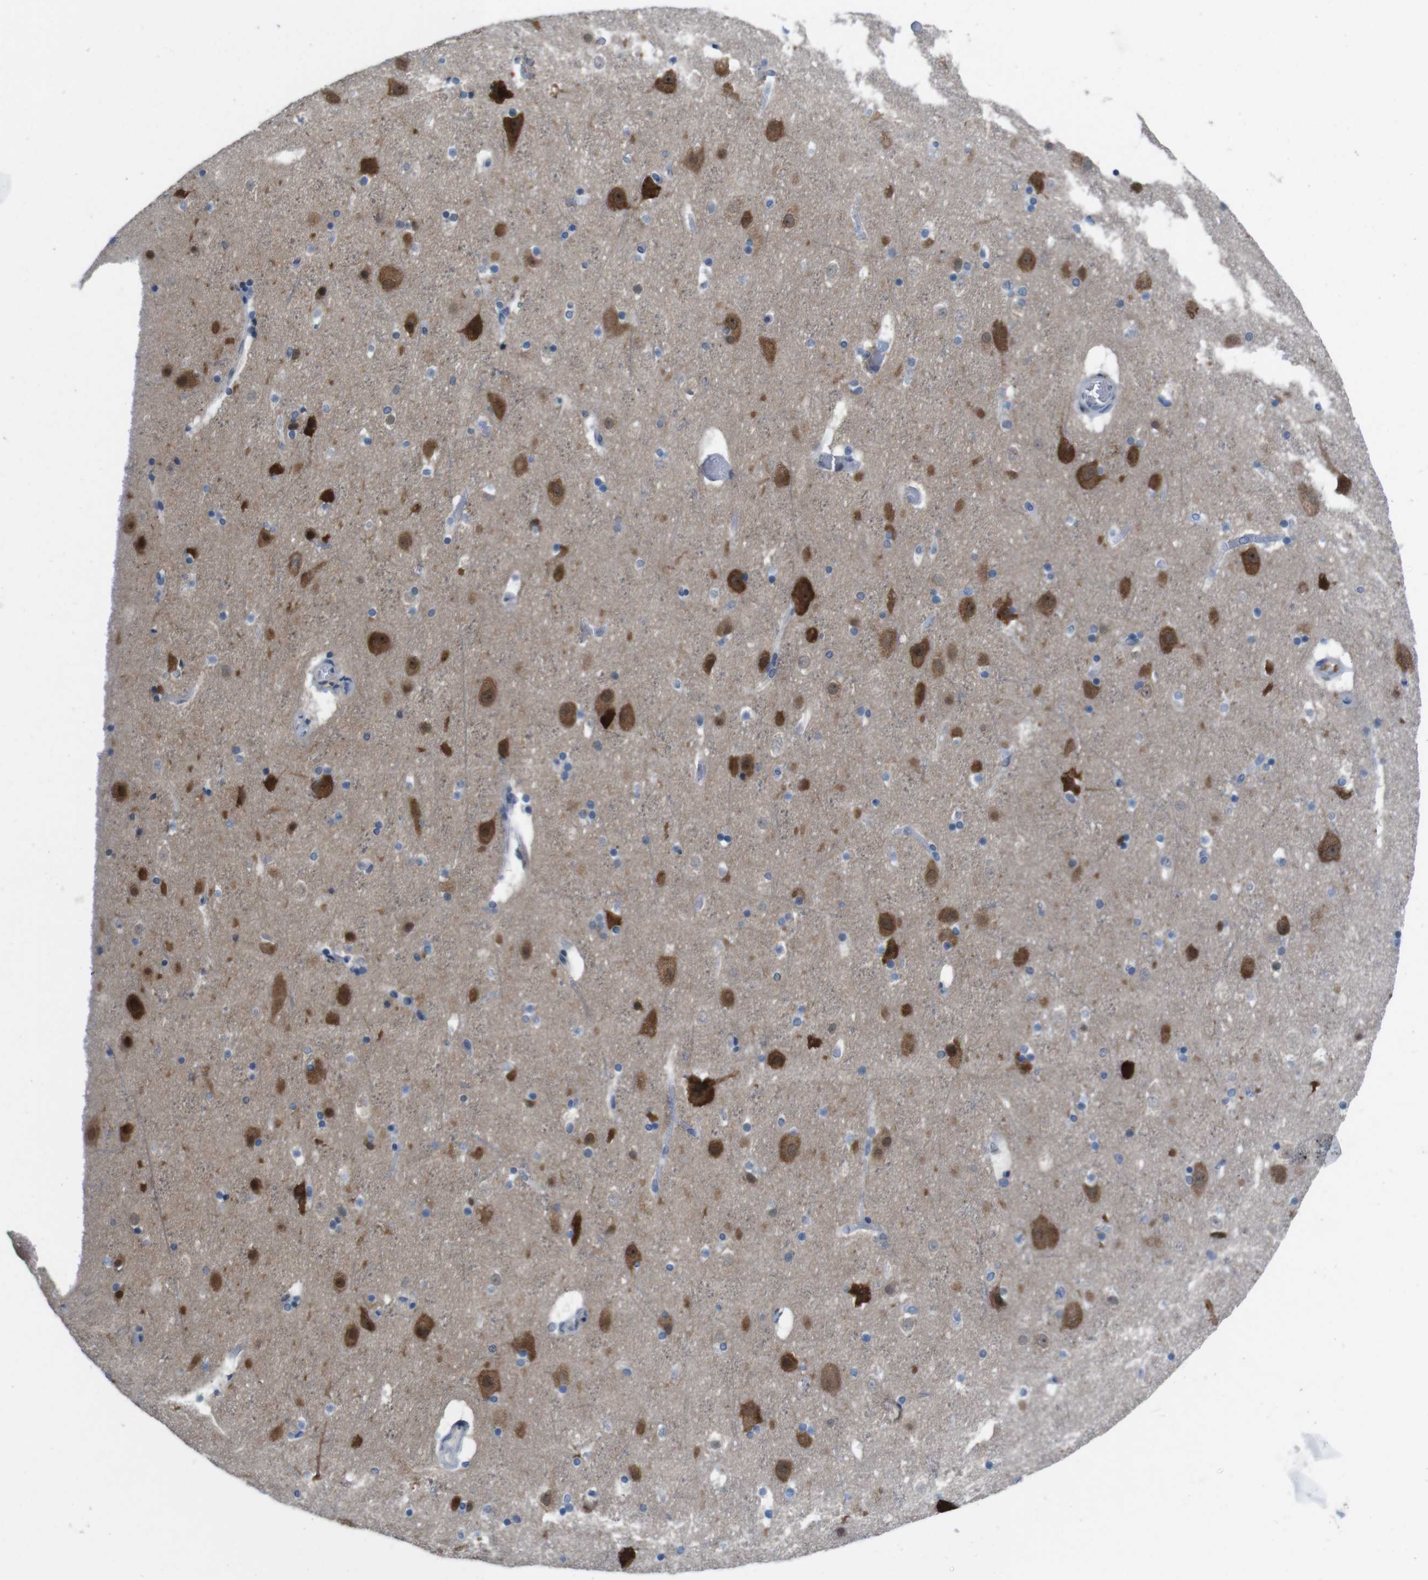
{"staining": {"intensity": "negative", "quantity": "none", "location": "none"}, "tissue": "cerebral cortex", "cell_type": "Endothelial cells", "image_type": "normal", "snomed": [{"axis": "morphology", "description": "Normal tissue, NOS"}, {"axis": "topography", "description": "Cerebral cortex"}], "caption": "A high-resolution micrograph shows immunohistochemistry staining of benign cerebral cortex, which demonstrates no significant staining in endothelial cells.", "gene": "CDHR2", "patient": {"sex": "male", "age": 45}}